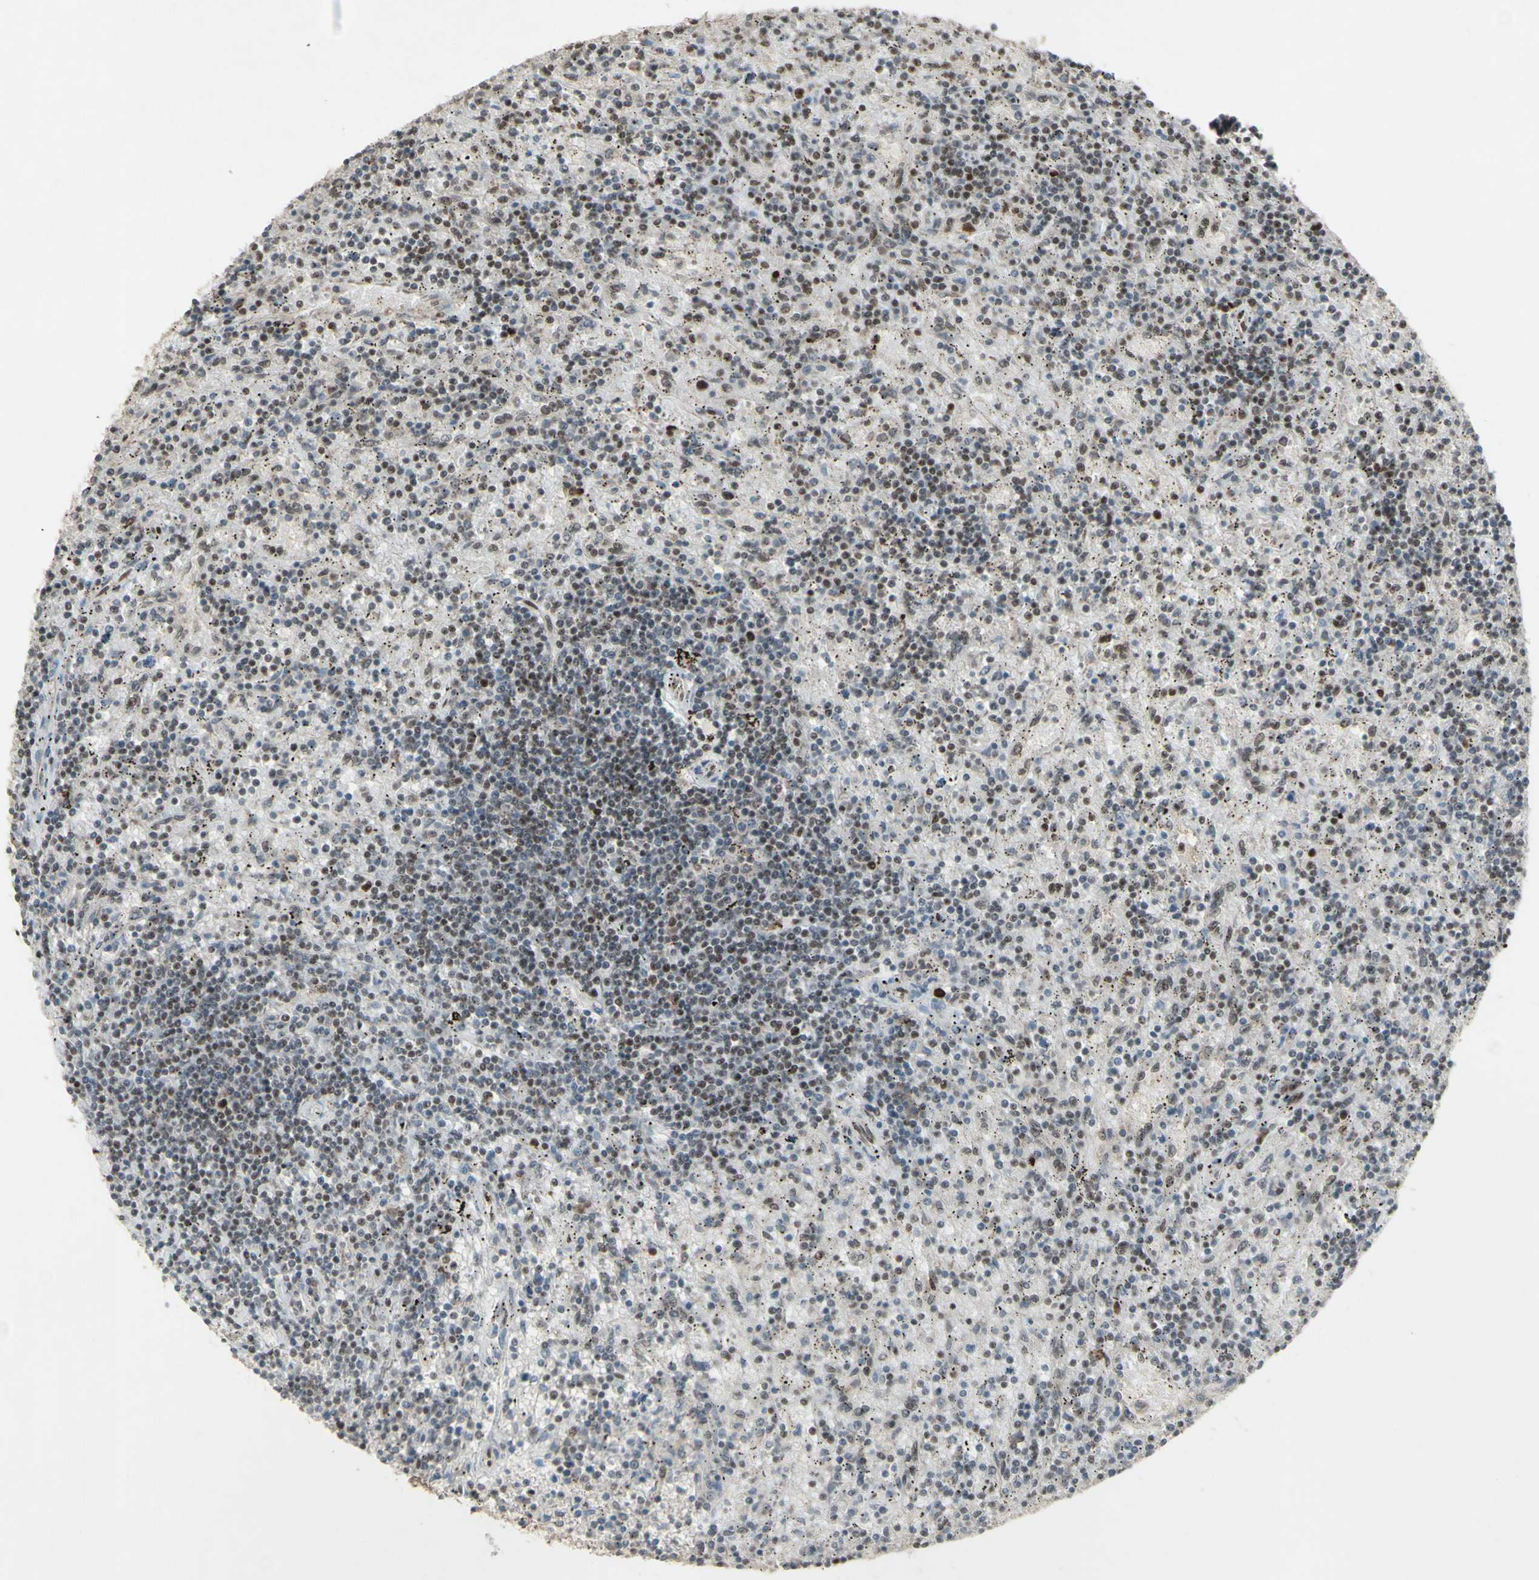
{"staining": {"intensity": "weak", "quantity": "25%-75%", "location": "nuclear"}, "tissue": "lymphoma", "cell_type": "Tumor cells", "image_type": "cancer", "snomed": [{"axis": "morphology", "description": "Malignant lymphoma, non-Hodgkin's type, Low grade"}, {"axis": "topography", "description": "Spleen"}], "caption": "The immunohistochemical stain shows weak nuclear staining in tumor cells of lymphoma tissue.", "gene": "CCNT1", "patient": {"sex": "male", "age": 76}}